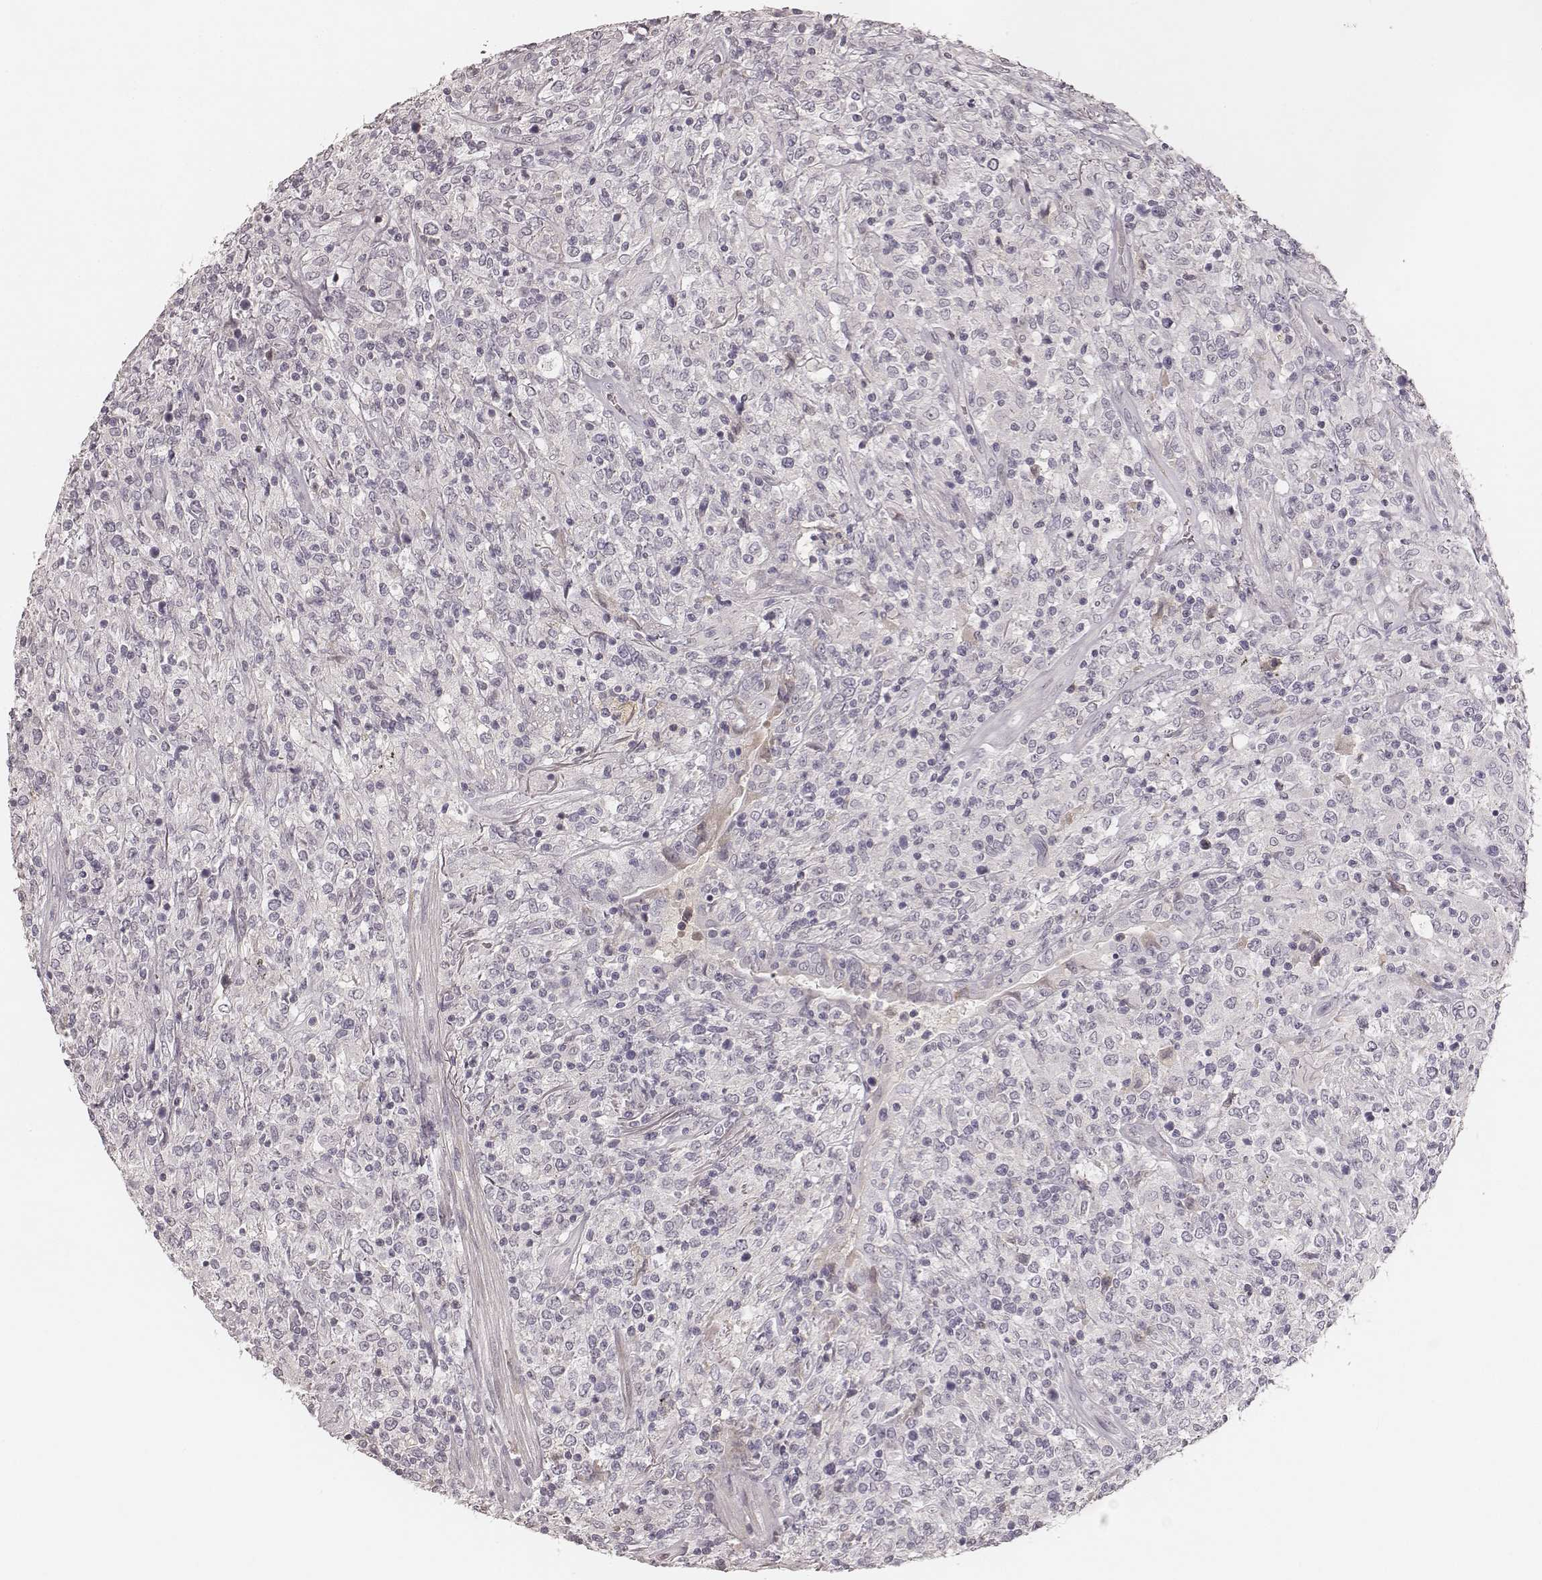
{"staining": {"intensity": "negative", "quantity": "none", "location": "none"}, "tissue": "lymphoma", "cell_type": "Tumor cells", "image_type": "cancer", "snomed": [{"axis": "morphology", "description": "Malignant lymphoma, non-Hodgkin's type, High grade"}, {"axis": "topography", "description": "Lung"}], "caption": "This is an immunohistochemistry (IHC) micrograph of high-grade malignant lymphoma, non-Hodgkin's type. There is no staining in tumor cells.", "gene": "MADCAM1", "patient": {"sex": "male", "age": 79}}